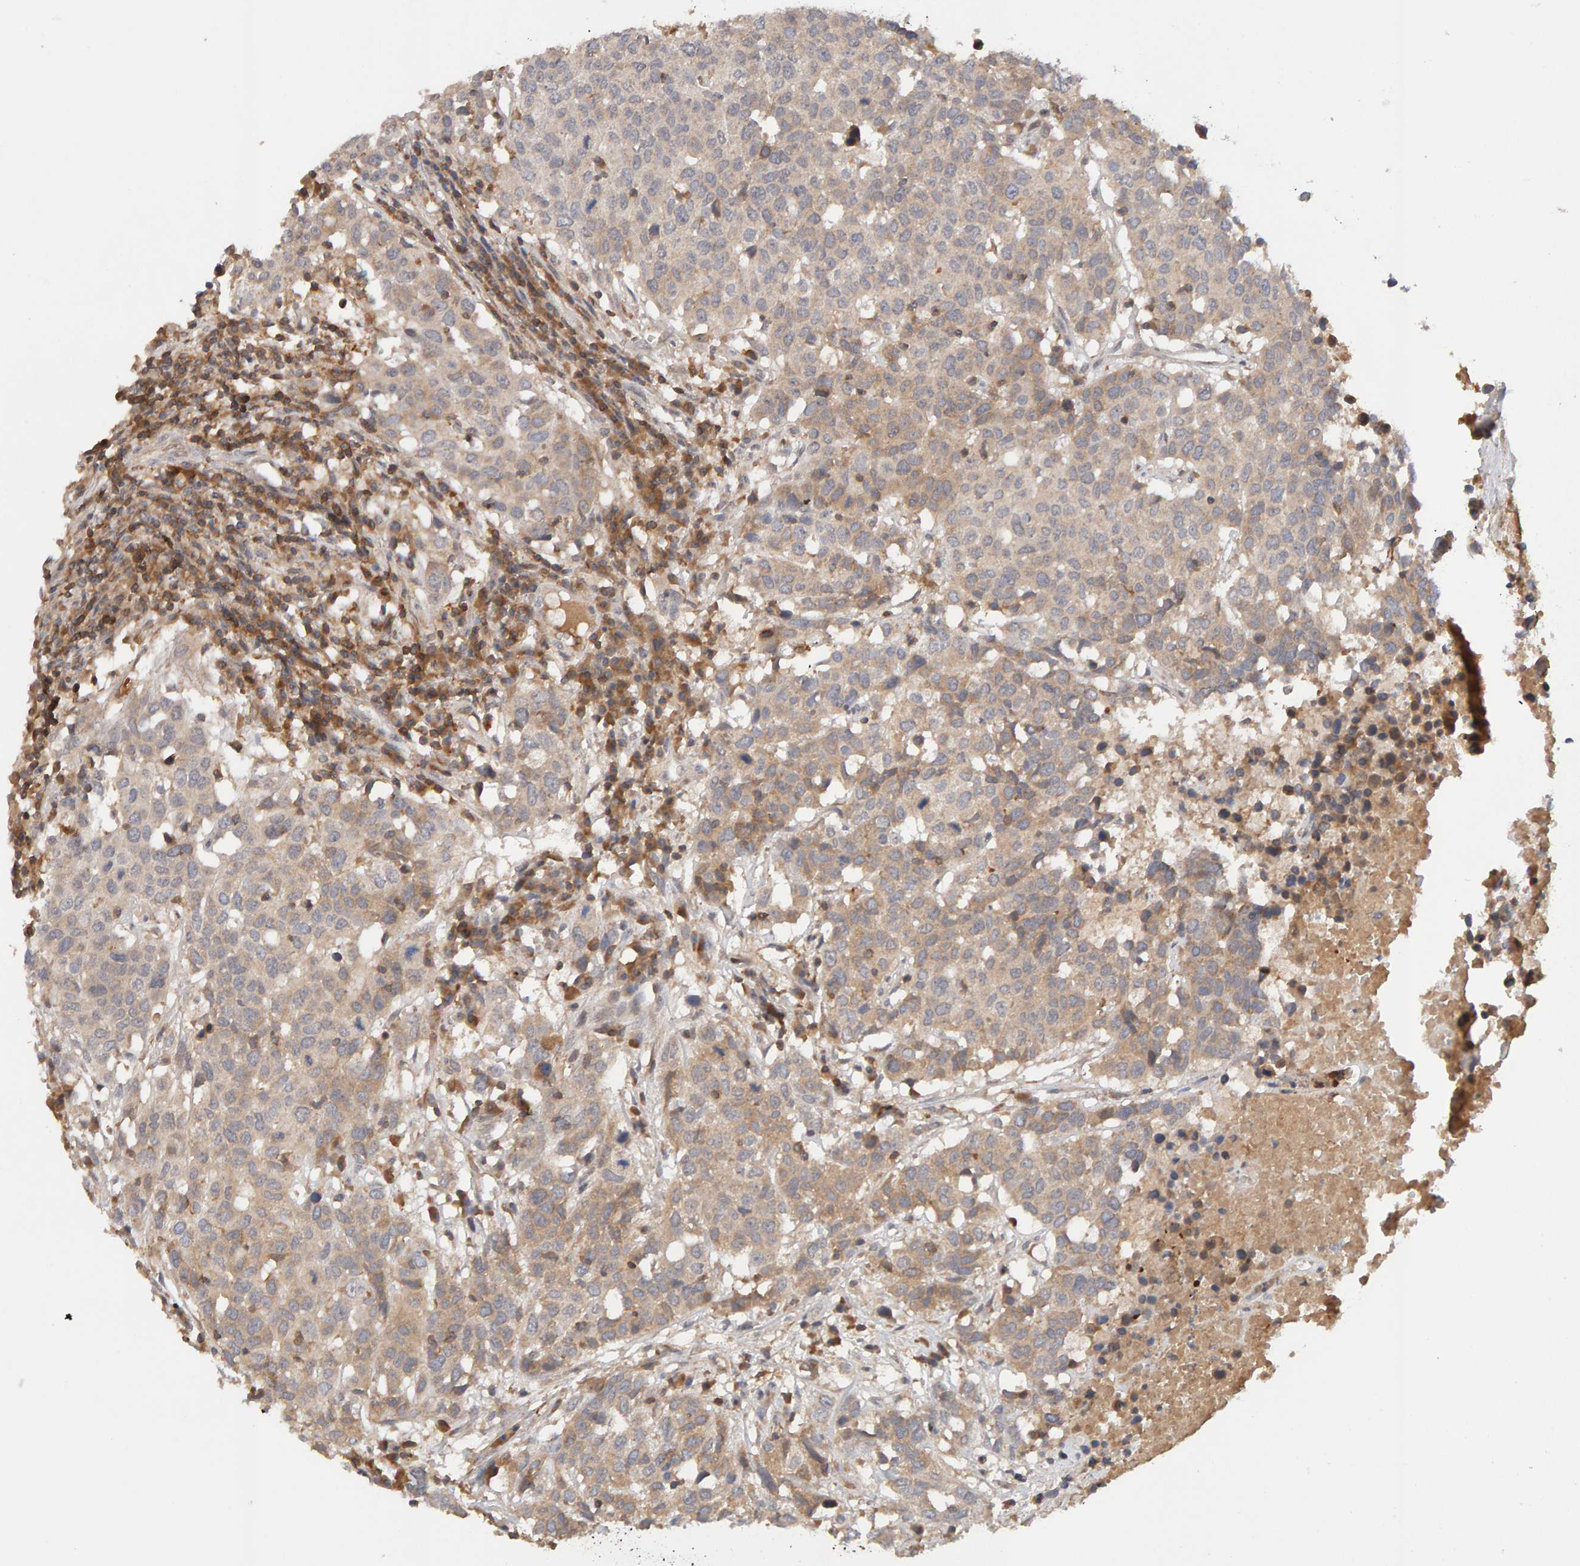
{"staining": {"intensity": "weak", "quantity": ">75%", "location": "cytoplasmic/membranous"}, "tissue": "head and neck cancer", "cell_type": "Tumor cells", "image_type": "cancer", "snomed": [{"axis": "morphology", "description": "Squamous cell carcinoma, NOS"}, {"axis": "topography", "description": "Head-Neck"}], "caption": "Weak cytoplasmic/membranous staining for a protein is identified in about >75% of tumor cells of head and neck cancer (squamous cell carcinoma) using immunohistochemistry.", "gene": "NUDCD1", "patient": {"sex": "male", "age": 66}}